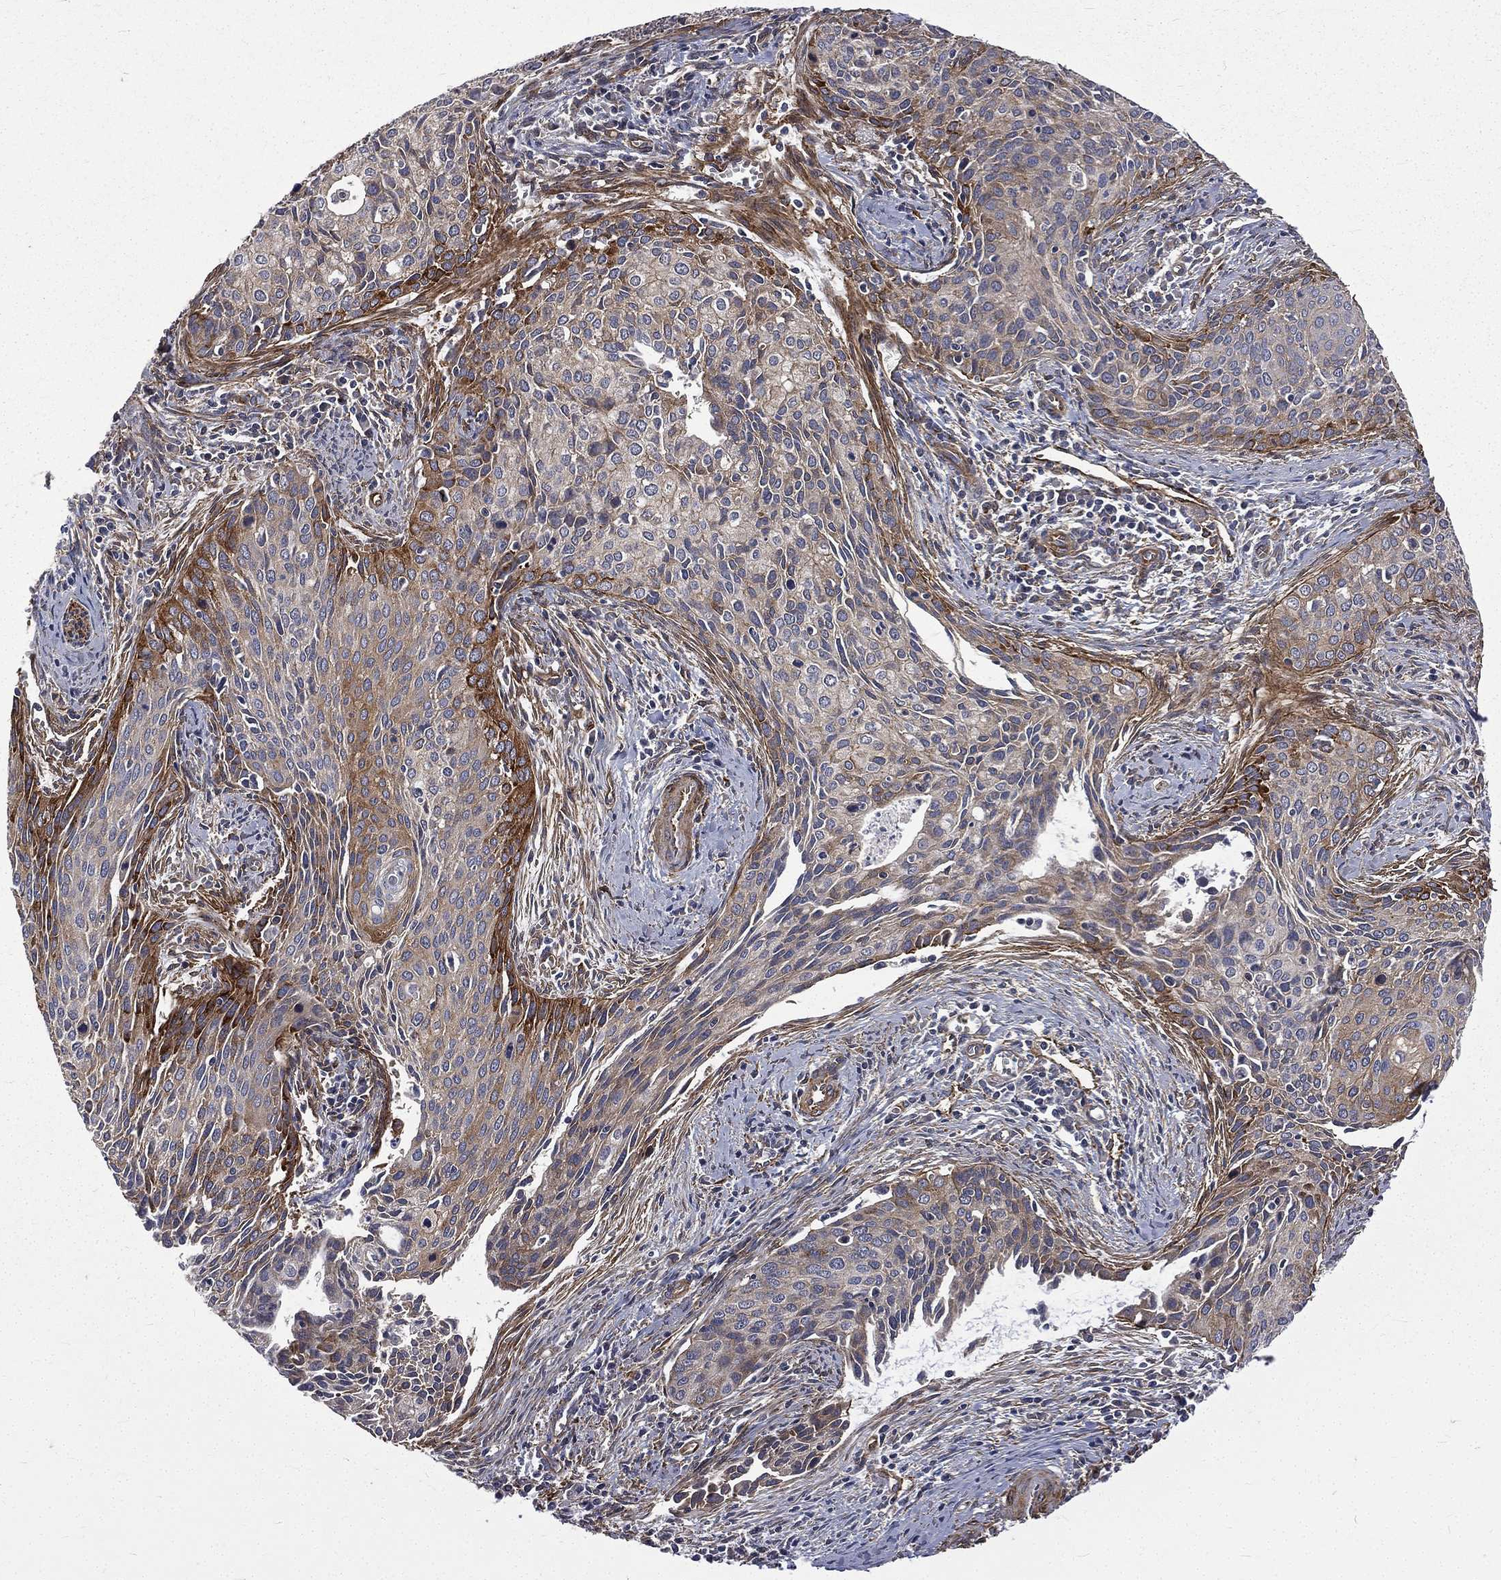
{"staining": {"intensity": "strong", "quantity": "<25%", "location": "cytoplasmic/membranous"}, "tissue": "cervical cancer", "cell_type": "Tumor cells", "image_type": "cancer", "snomed": [{"axis": "morphology", "description": "Squamous cell carcinoma, NOS"}, {"axis": "topography", "description": "Cervix"}], "caption": "This is a micrograph of immunohistochemistry staining of squamous cell carcinoma (cervical), which shows strong staining in the cytoplasmic/membranous of tumor cells.", "gene": "PPFIBP1", "patient": {"sex": "female", "age": 29}}